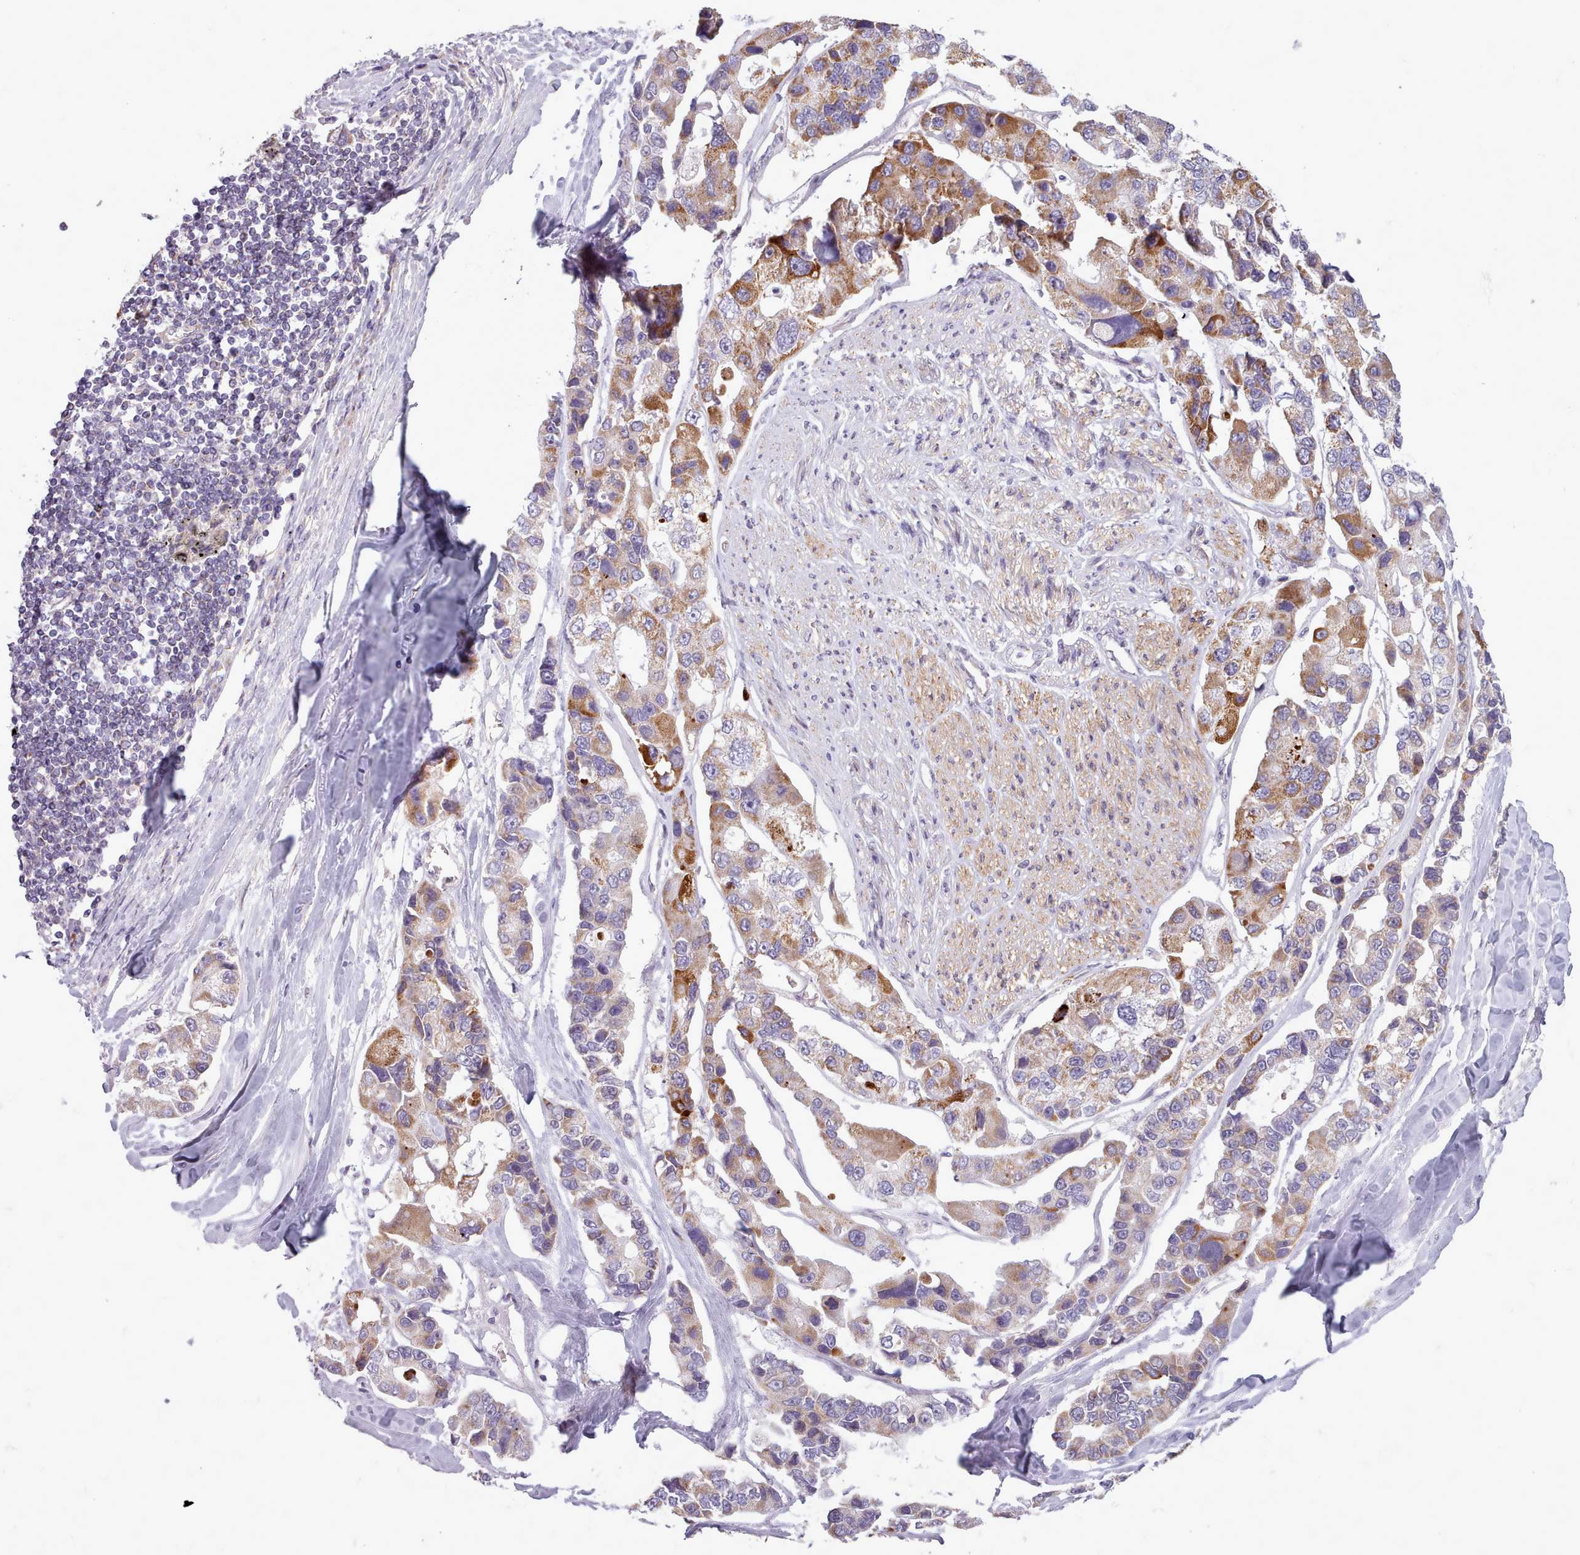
{"staining": {"intensity": "moderate", "quantity": ">75%", "location": "cytoplasmic/membranous"}, "tissue": "lung cancer", "cell_type": "Tumor cells", "image_type": "cancer", "snomed": [{"axis": "morphology", "description": "Adenocarcinoma, NOS"}, {"axis": "topography", "description": "Lung"}], "caption": "IHC photomicrograph of human lung adenocarcinoma stained for a protein (brown), which displays medium levels of moderate cytoplasmic/membranous positivity in approximately >75% of tumor cells.", "gene": "AVL9", "patient": {"sex": "female", "age": 54}}